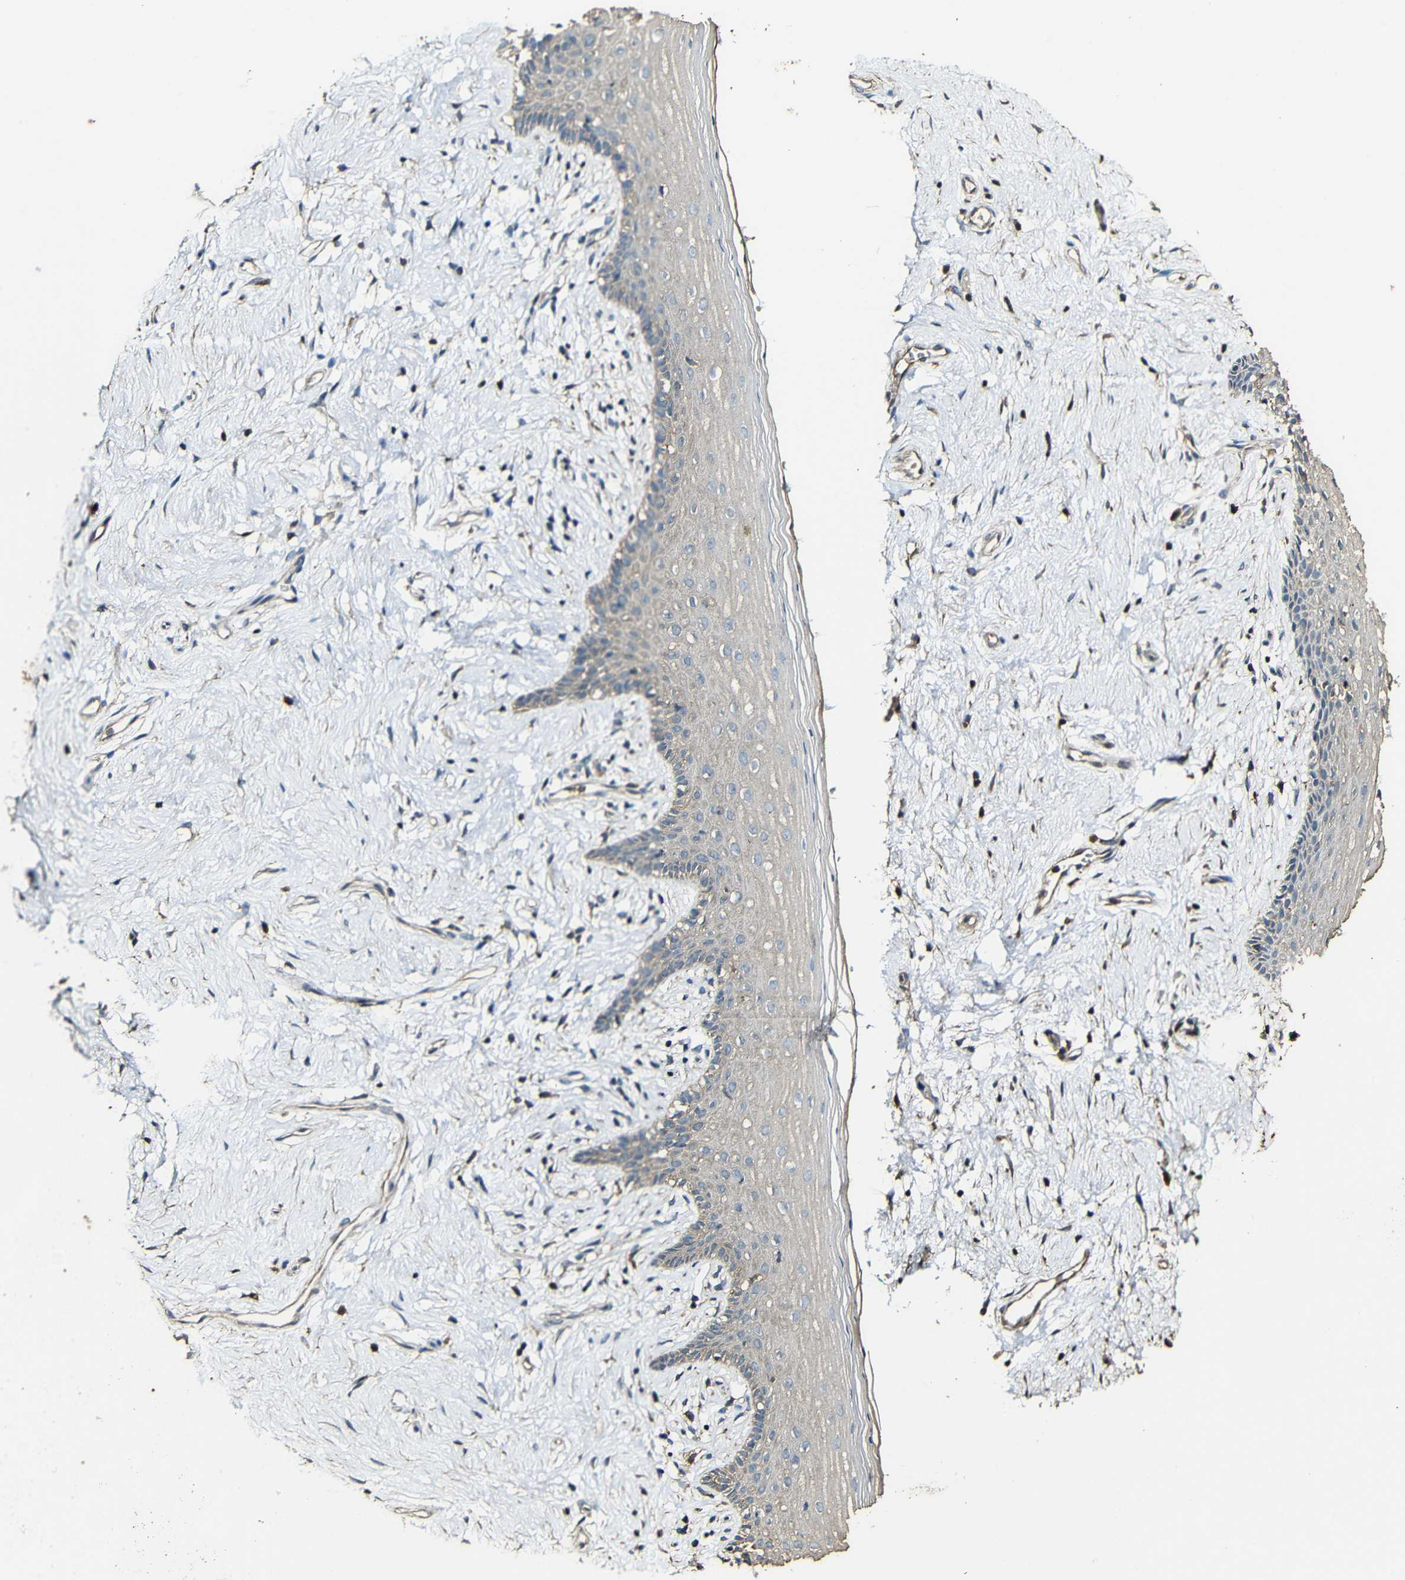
{"staining": {"intensity": "weak", "quantity": ">75%", "location": "cytoplasmic/membranous"}, "tissue": "vagina", "cell_type": "Squamous epithelial cells", "image_type": "normal", "snomed": [{"axis": "morphology", "description": "Normal tissue, NOS"}, {"axis": "topography", "description": "Vagina"}], "caption": "Immunohistochemistry (DAB (3,3'-diaminobenzidine)) staining of benign human vagina reveals weak cytoplasmic/membranous protein positivity in approximately >75% of squamous epithelial cells.", "gene": "CASP8", "patient": {"sex": "female", "age": 44}}